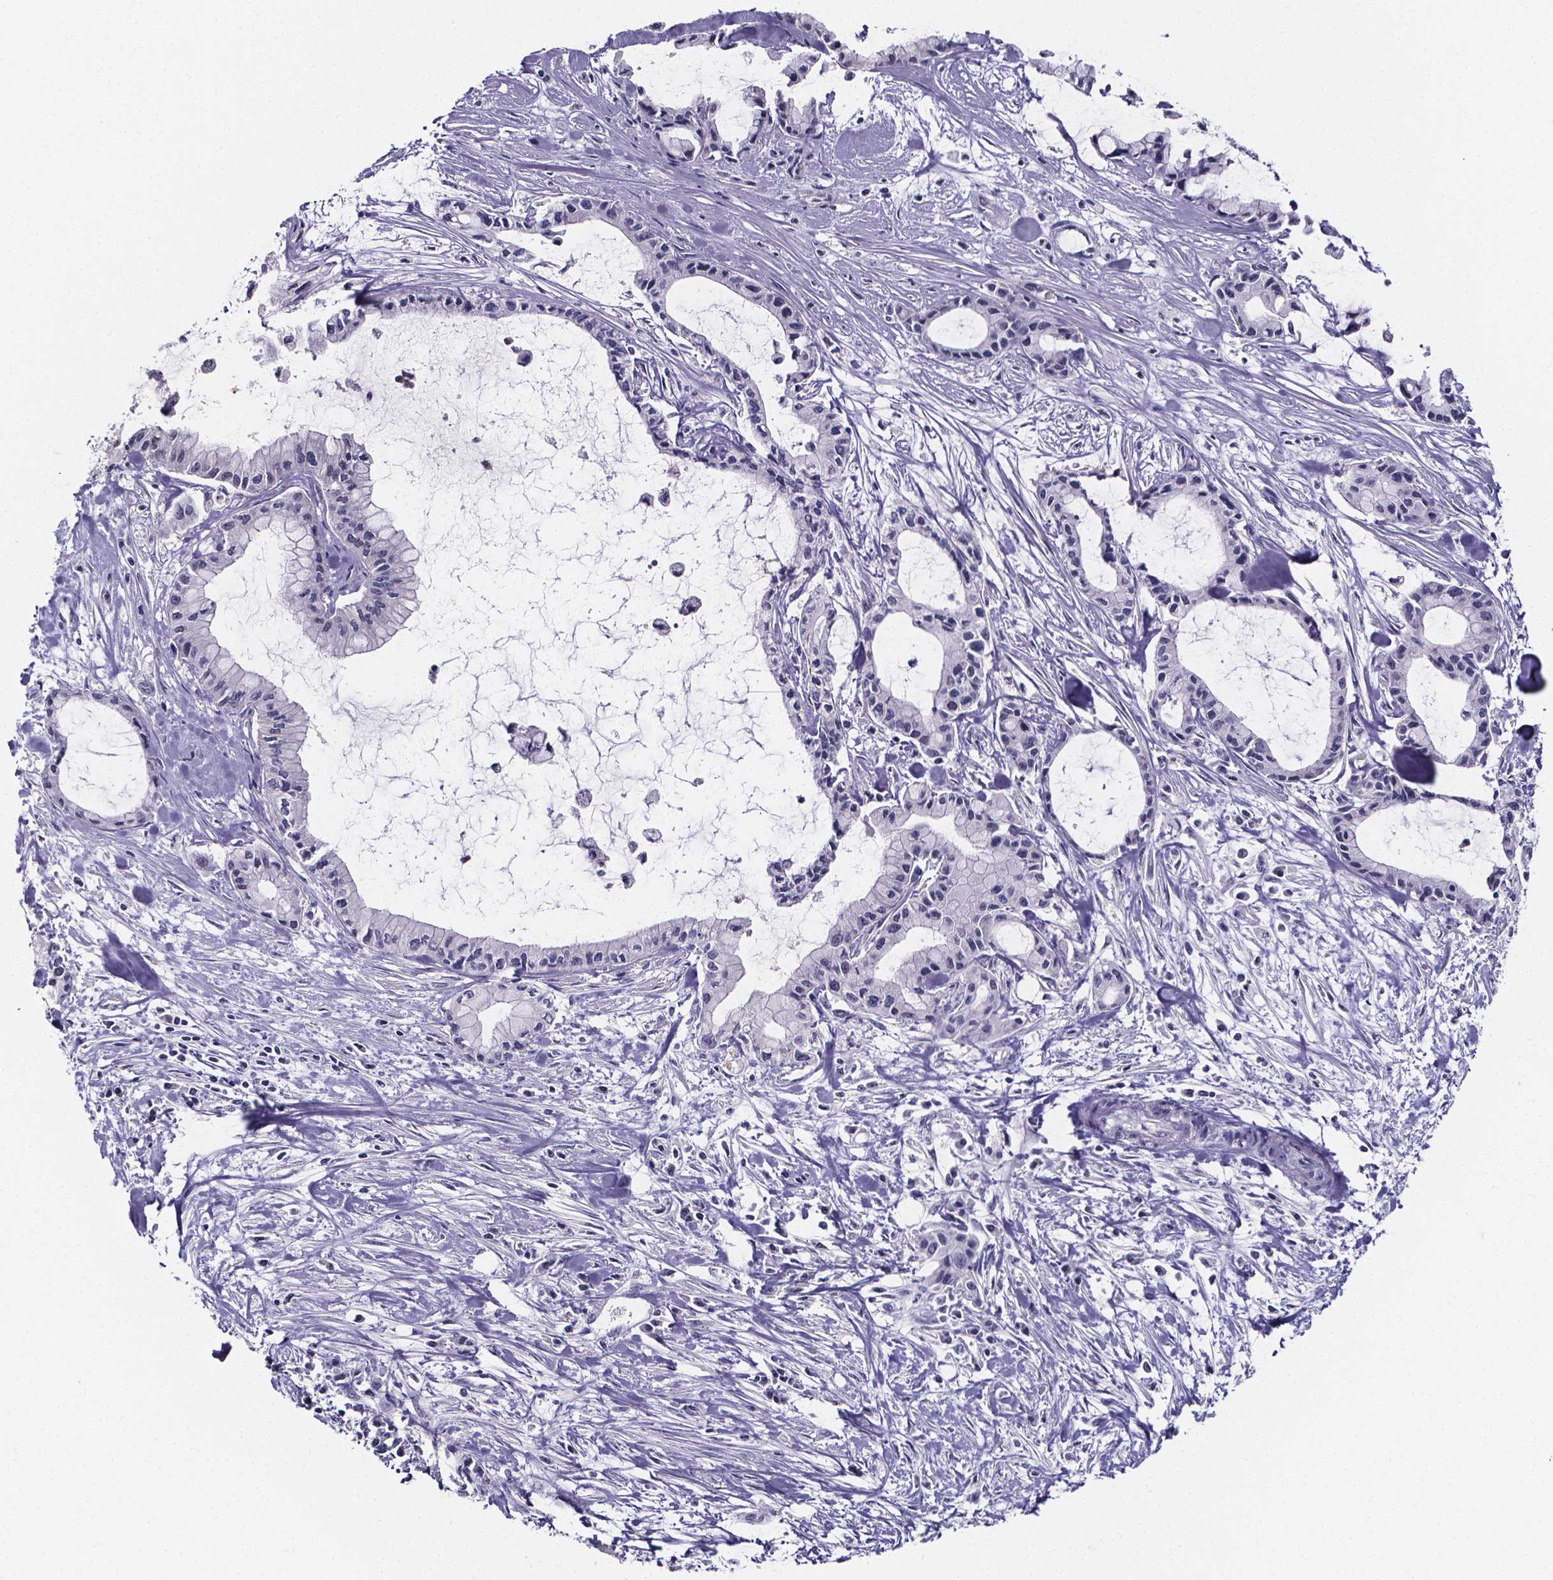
{"staining": {"intensity": "negative", "quantity": "none", "location": "none"}, "tissue": "pancreatic cancer", "cell_type": "Tumor cells", "image_type": "cancer", "snomed": [{"axis": "morphology", "description": "Adenocarcinoma, NOS"}, {"axis": "topography", "description": "Pancreas"}], "caption": "Micrograph shows no protein expression in tumor cells of adenocarcinoma (pancreatic) tissue.", "gene": "IZUMO1", "patient": {"sex": "male", "age": 48}}